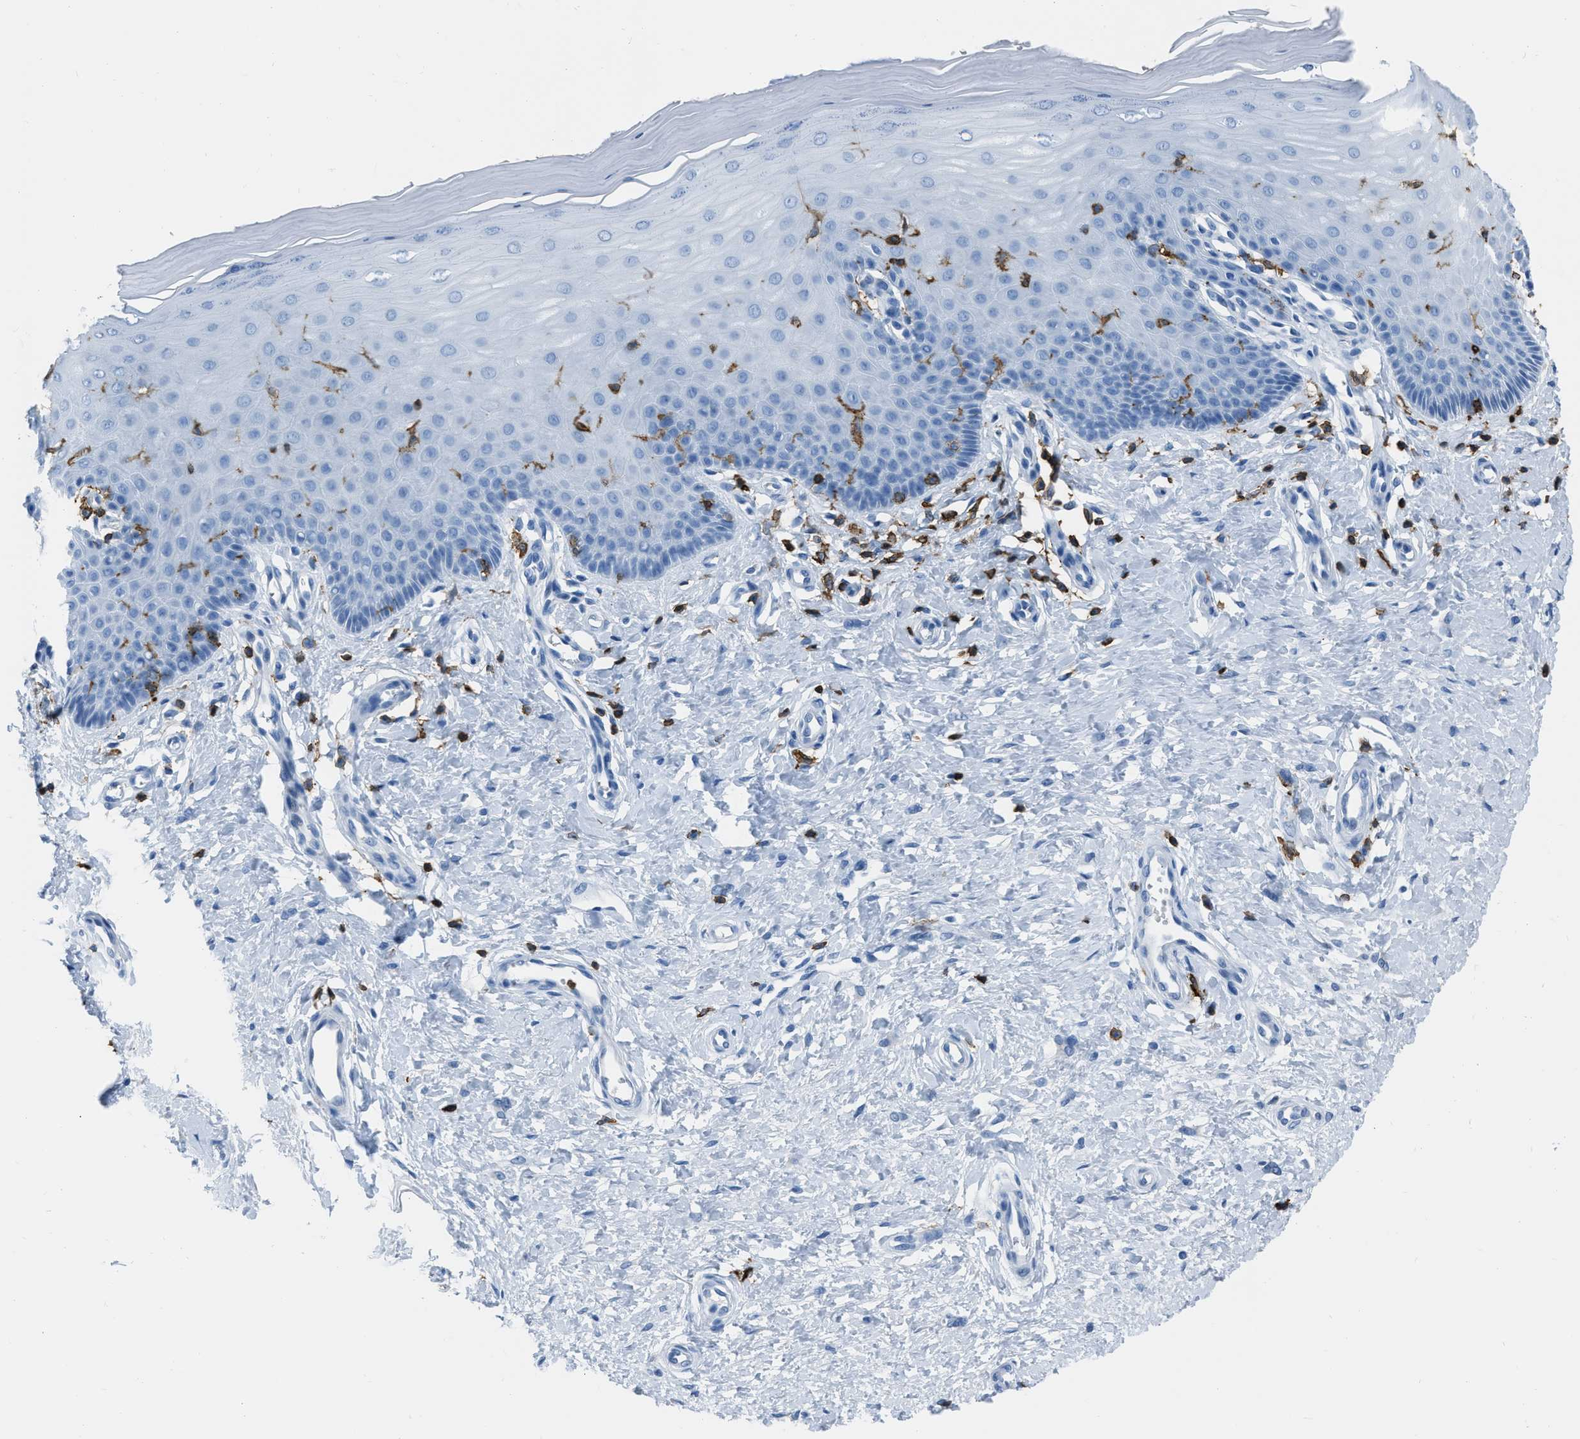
{"staining": {"intensity": "negative", "quantity": "none", "location": "none"}, "tissue": "cervix", "cell_type": "Glandular cells", "image_type": "normal", "snomed": [{"axis": "morphology", "description": "Normal tissue, NOS"}, {"axis": "topography", "description": "Cervix"}], "caption": "This is an immunohistochemistry histopathology image of unremarkable cervix. There is no staining in glandular cells.", "gene": "LSP1", "patient": {"sex": "female", "age": 55}}